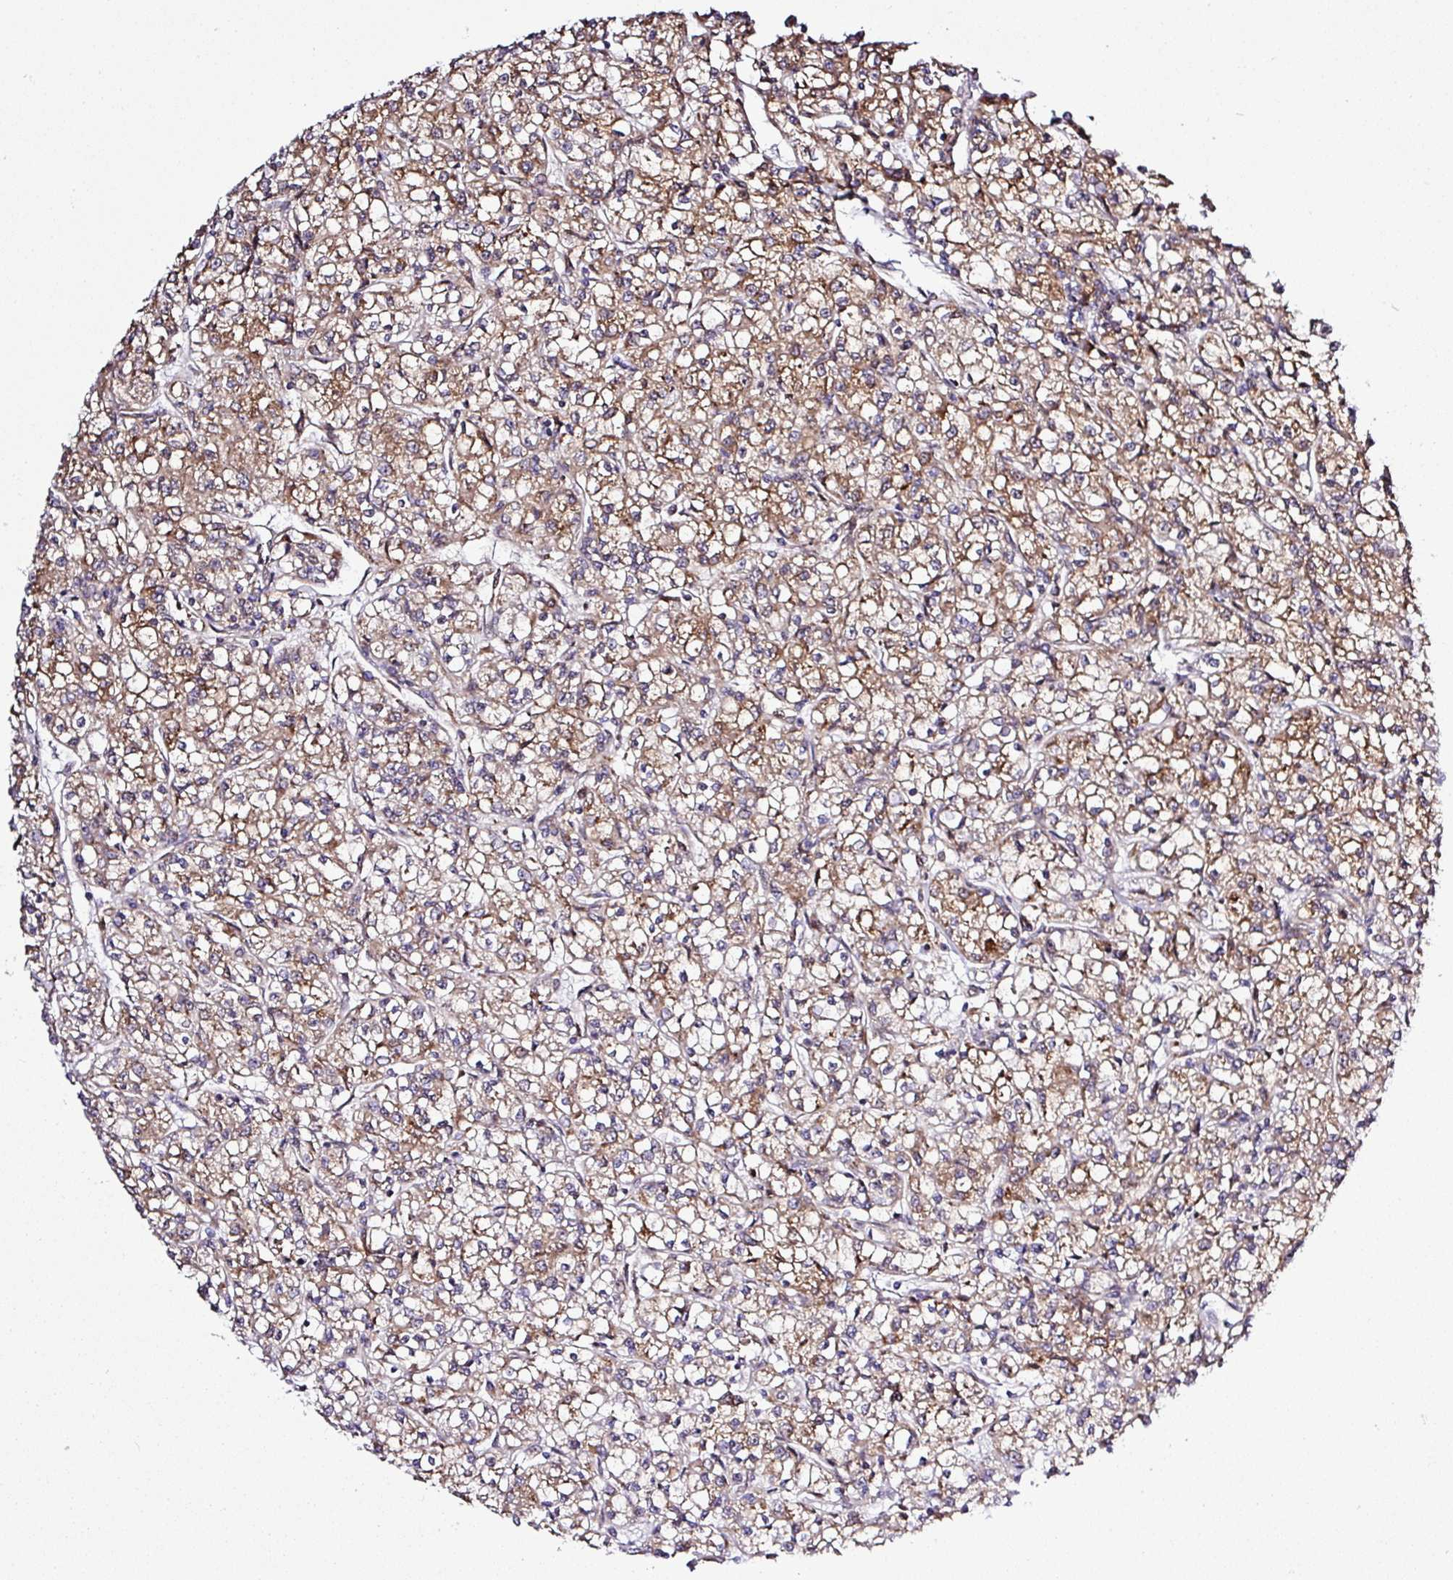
{"staining": {"intensity": "weak", "quantity": "25%-75%", "location": "cytoplasmic/membranous"}, "tissue": "renal cancer", "cell_type": "Tumor cells", "image_type": "cancer", "snomed": [{"axis": "morphology", "description": "Adenocarcinoma, NOS"}, {"axis": "topography", "description": "Kidney"}], "caption": "Human adenocarcinoma (renal) stained with a brown dye displays weak cytoplasmic/membranous positive expression in about 25%-75% of tumor cells.", "gene": "FAM153A", "patient": {"sex": "female", "age": 59}}